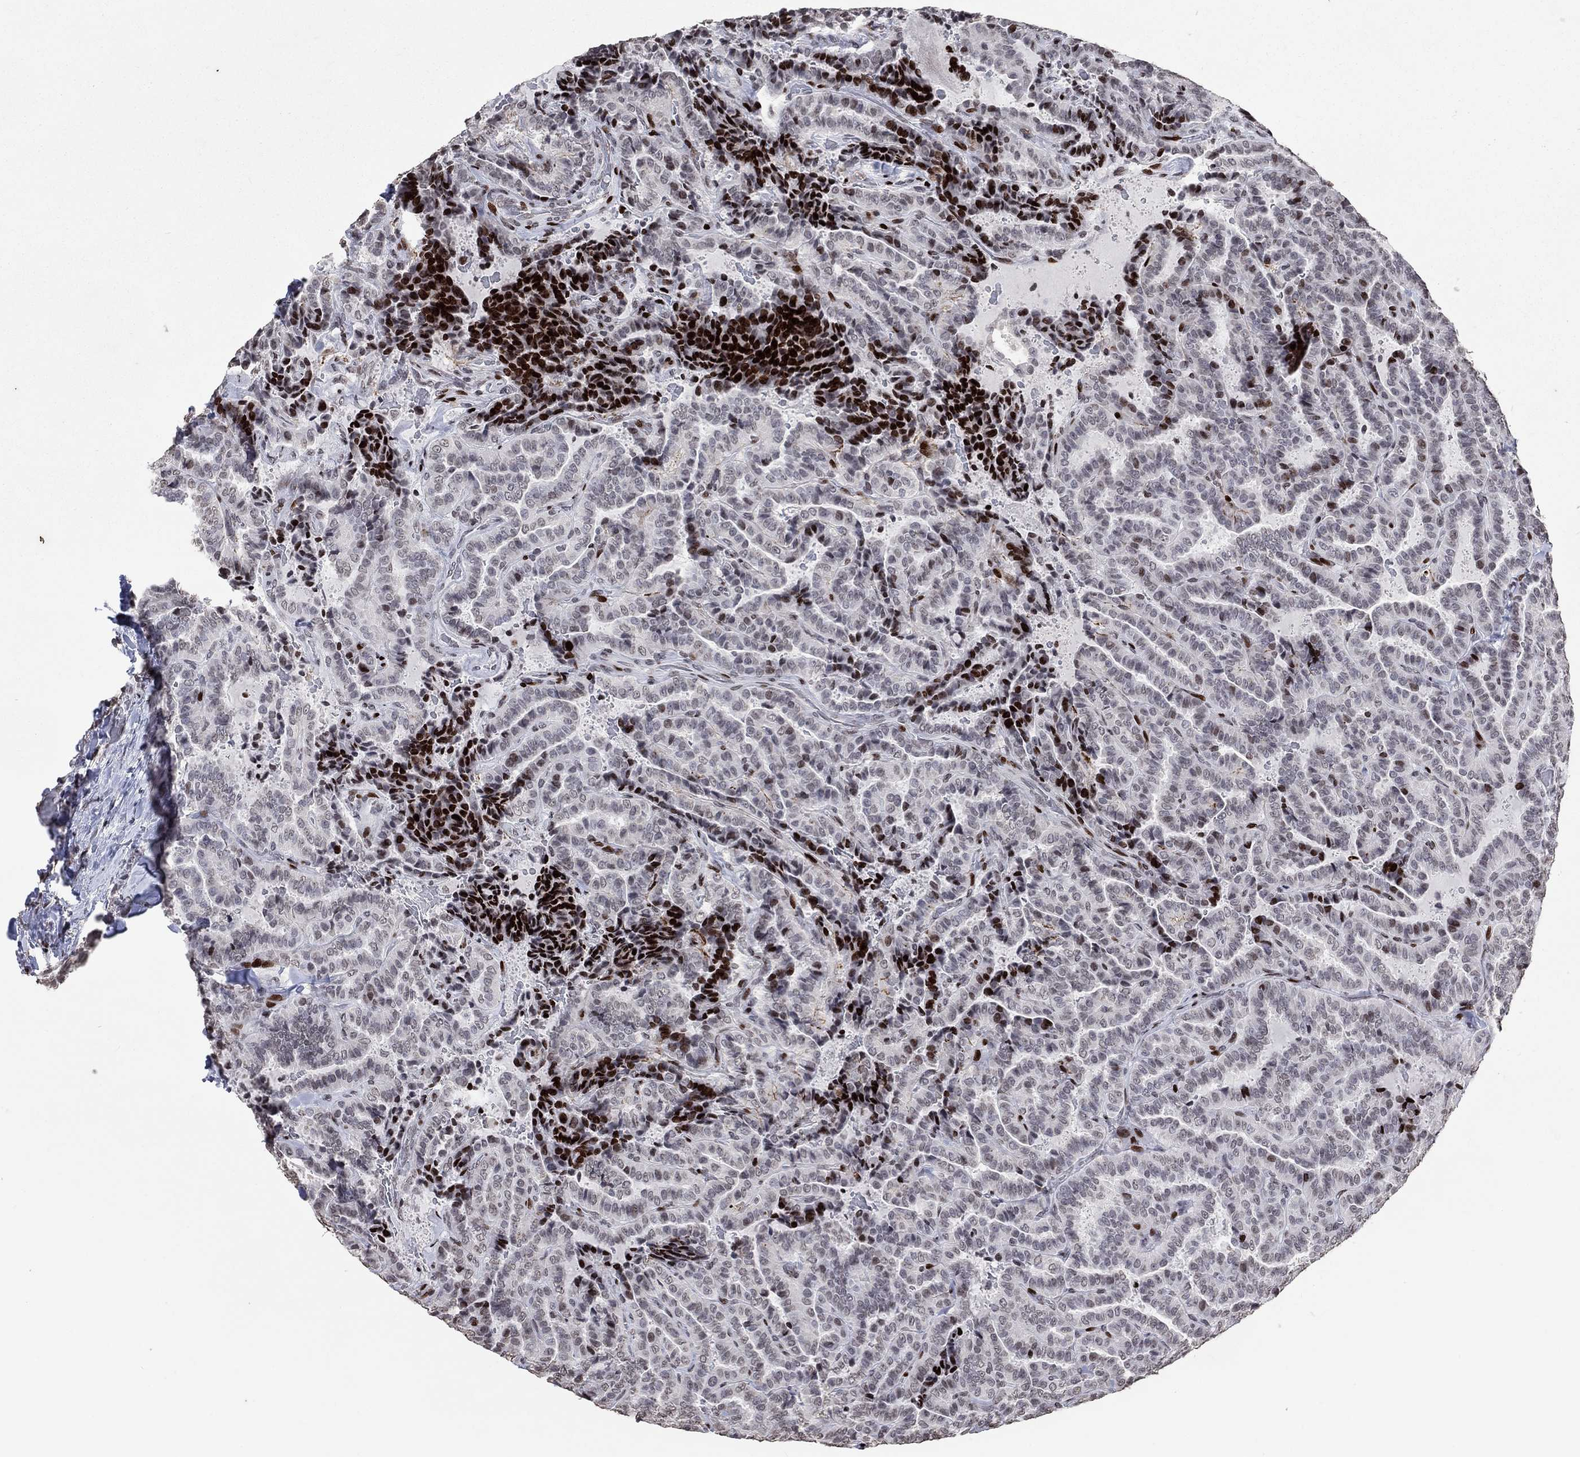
{"staining": {"intensity": "negative", "quantity": "none", "location": "none"}, "tissue": "thyroid cancer", "cell_type": "Tumor cells", "image_type": "cancer", "snomed": [{"axis": "morphology", "description": "Papillary adenocarcinoma, NOS"}, {"axis": "topography", "description": "Thyroid gland"}], "caption": "Histopathology image shows no protein positivity in tumor cells of thyroid papillary adenocarcinoma tissue. The staining was performed using DAB to visualize the protein expression in brown, while the nuclei were stained in blue with hematoxylin (Magnification: 20x).", "gene": "SRSF3", "patient": {"sex": "female", "age": 39}}